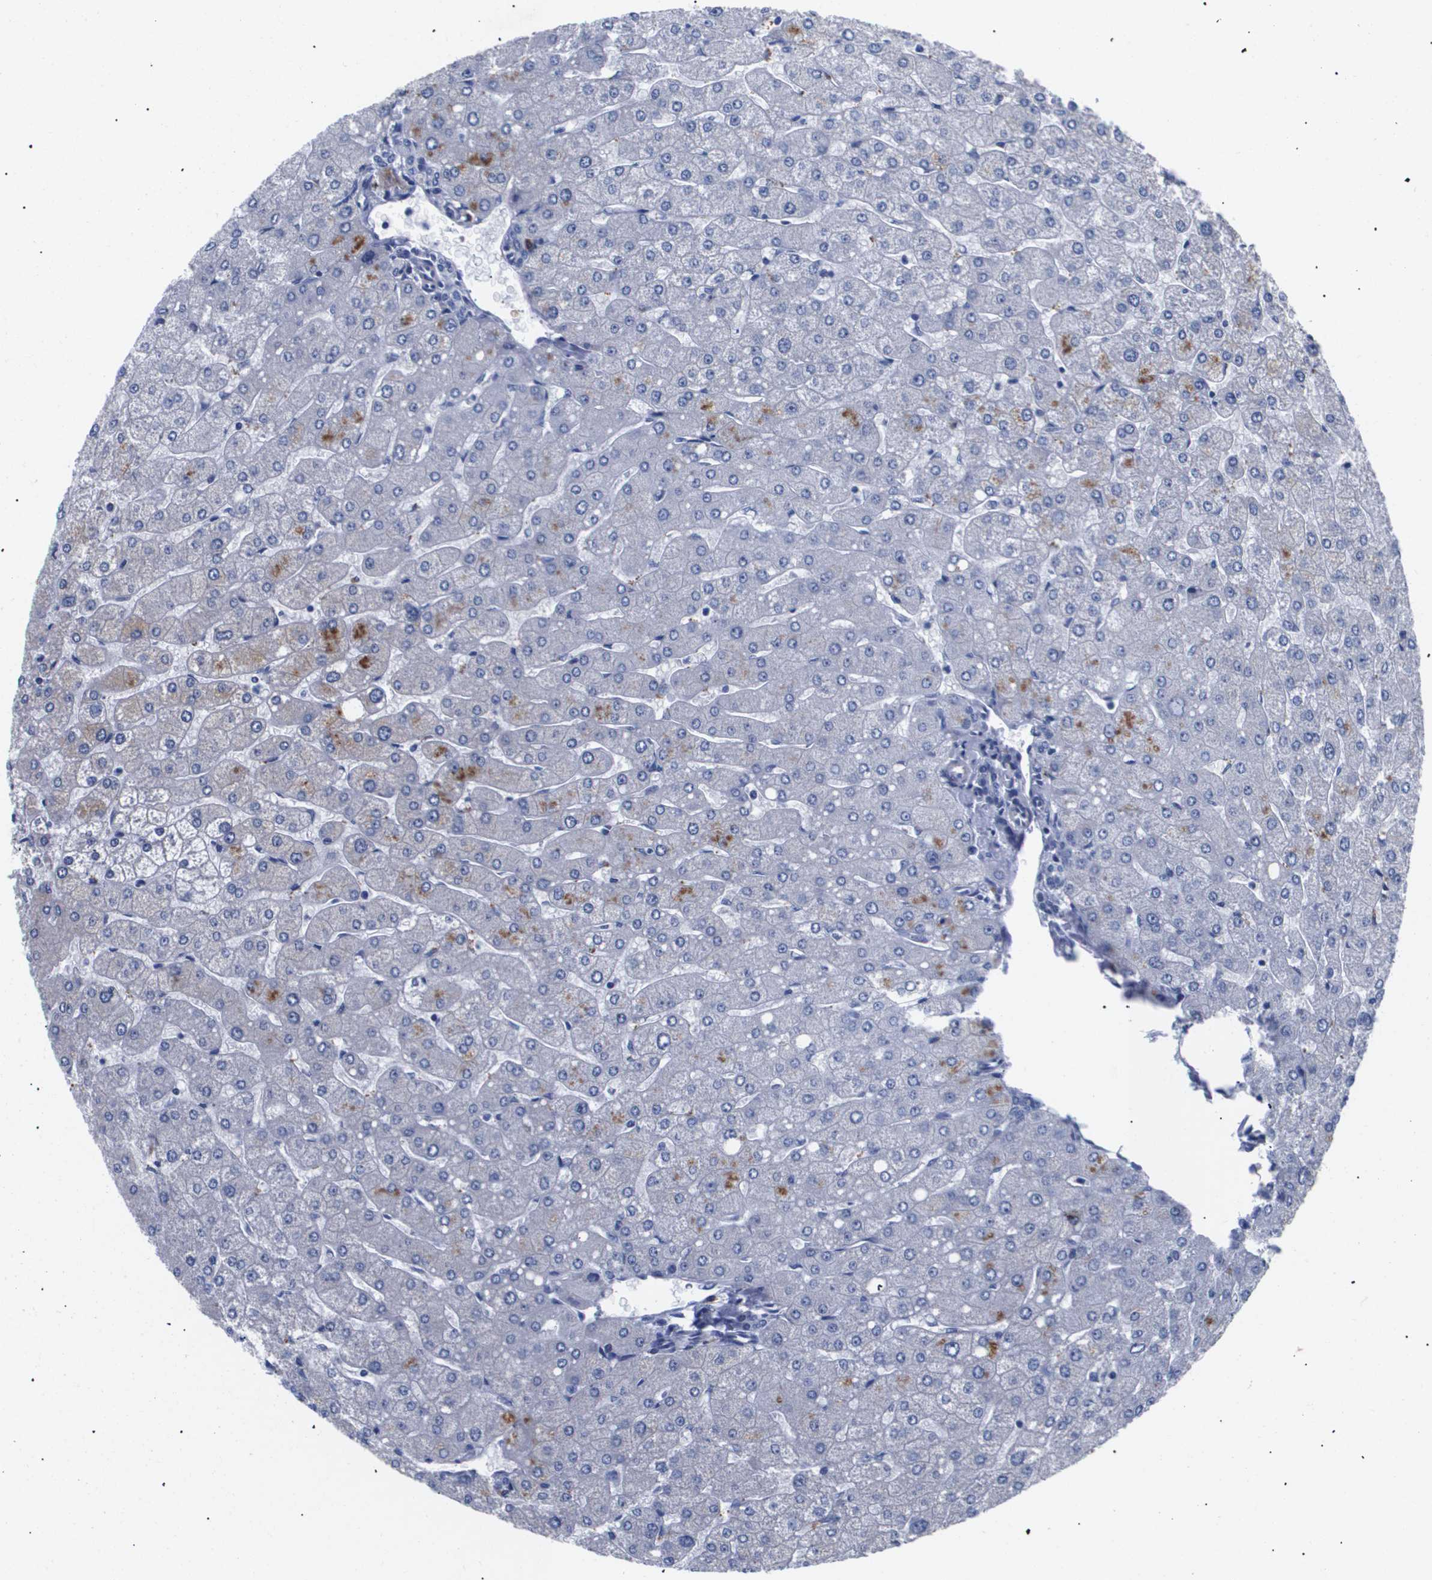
{"staining": {"intensity": "negative", "quantity": "none", "location": "none"}, "tissue": "liver", "cell_type": "Cholangiocytes", "image_type": "normal", "snomed": [{"axis": "morphology", "description": "Normal tissue, NOS"}, {"axis": "topography", "description": "Liver"}], "caption": "Protein analysis of normal liver demonstrates no significant staining in cholangiocytes. (DAB immunohistochemistry (IHC) with hematoxylin counter stain).", "gene": "SHD", "patient": {"sex": "male", "age": 55}}